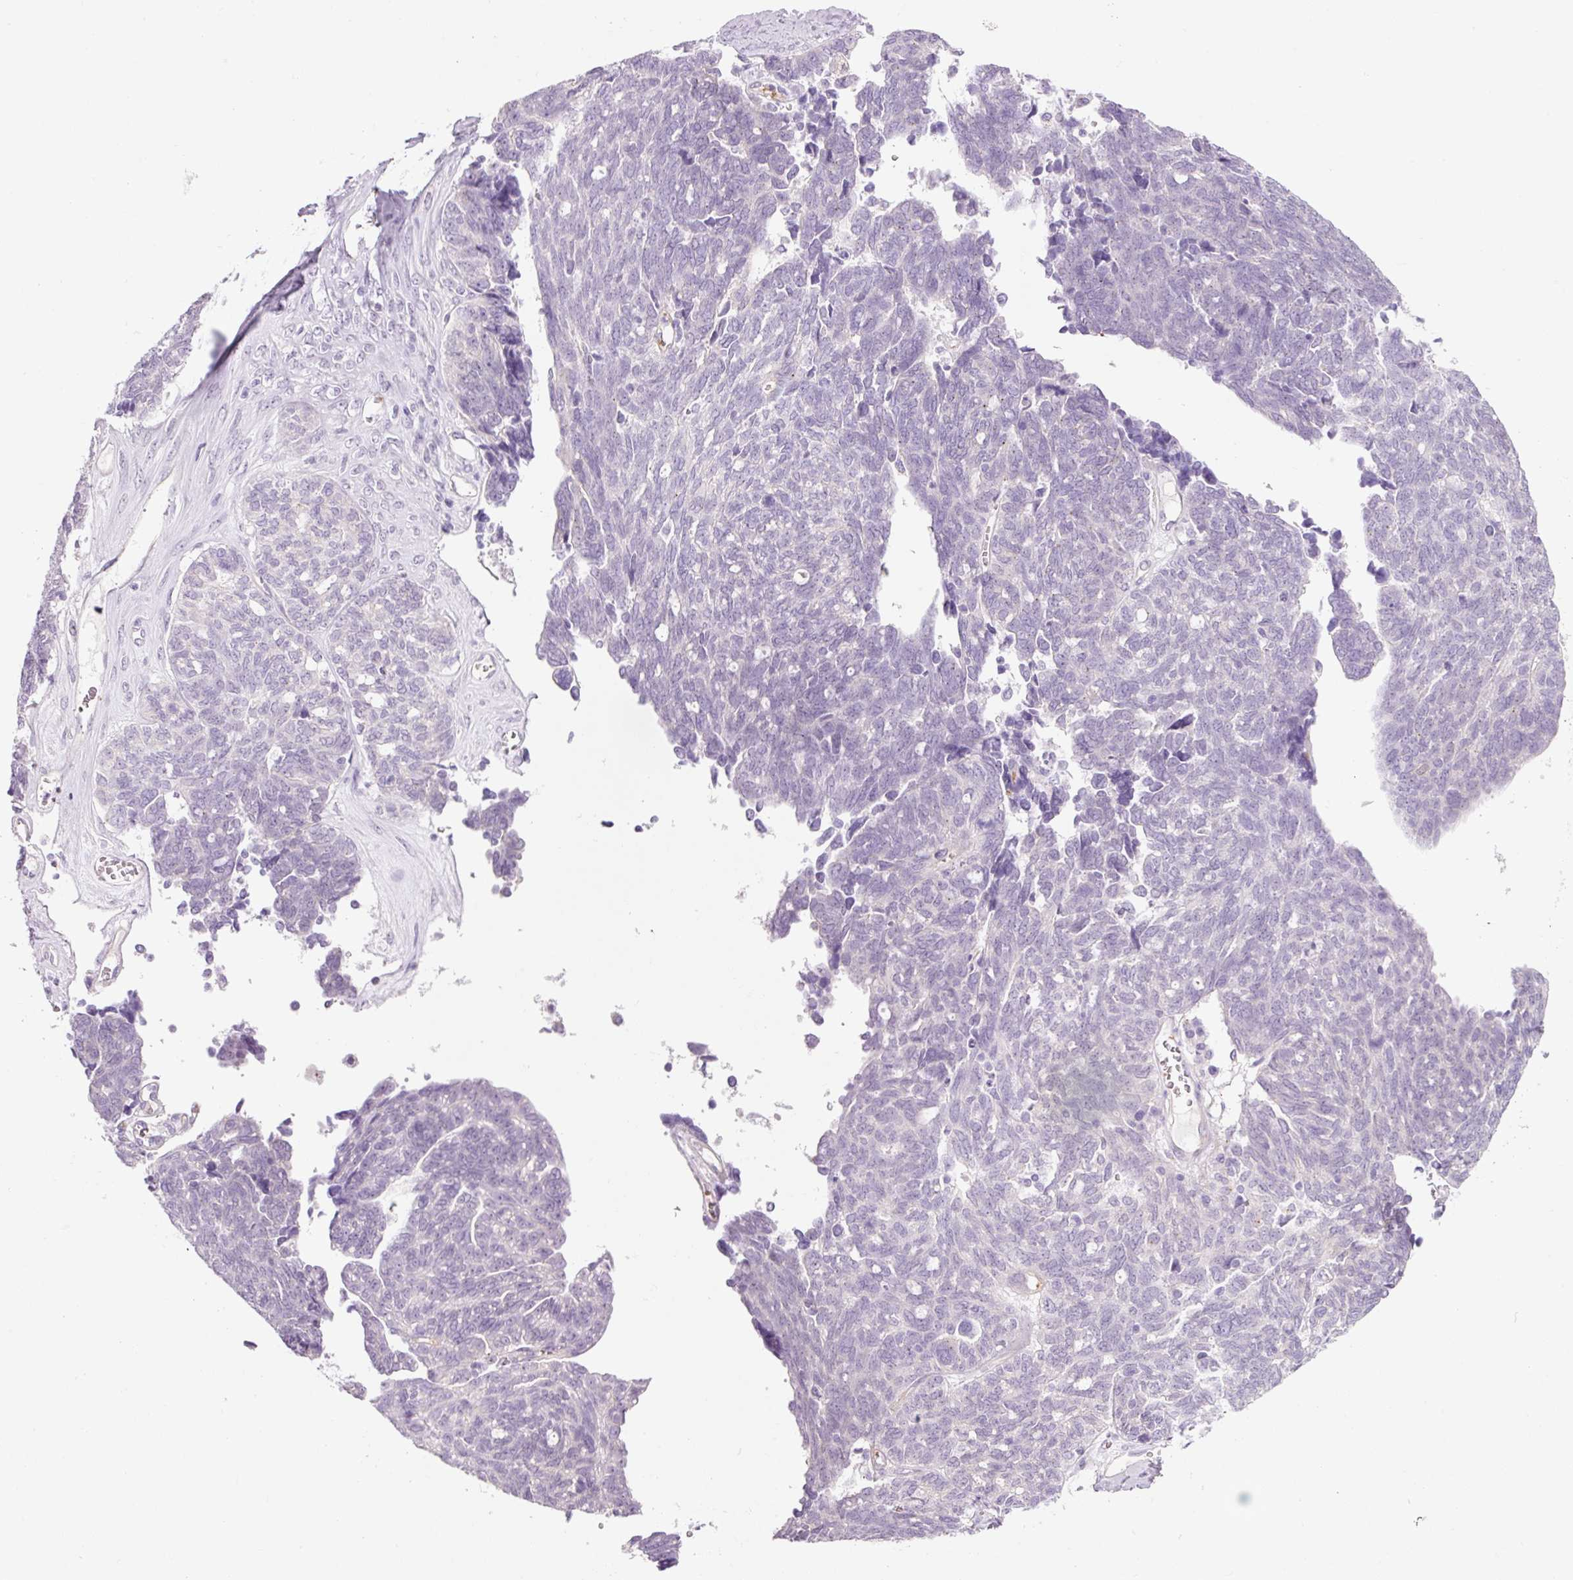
{"staining": {"intensity": "negative", "quantity": "none", "location": "none"}, "tissue": "ovarian cancer", "cell_type": "Tumor cells", "image_type": "cancer", "snomed": [{"axis": "morphology", "description": "Cystadenocarcinoma, serous, NOS"}, {"axis": "topography", "description": "Ovary"}], "caption": "DAB (3,3'-diaminobenzidine) immunohistochemical staining of human serous cystadenocarcinoma (ovarian) exhibits no significant staining in tumor cells.", "gene": "HSPA4L", "patient": {"sex": "female", "age": 79}}